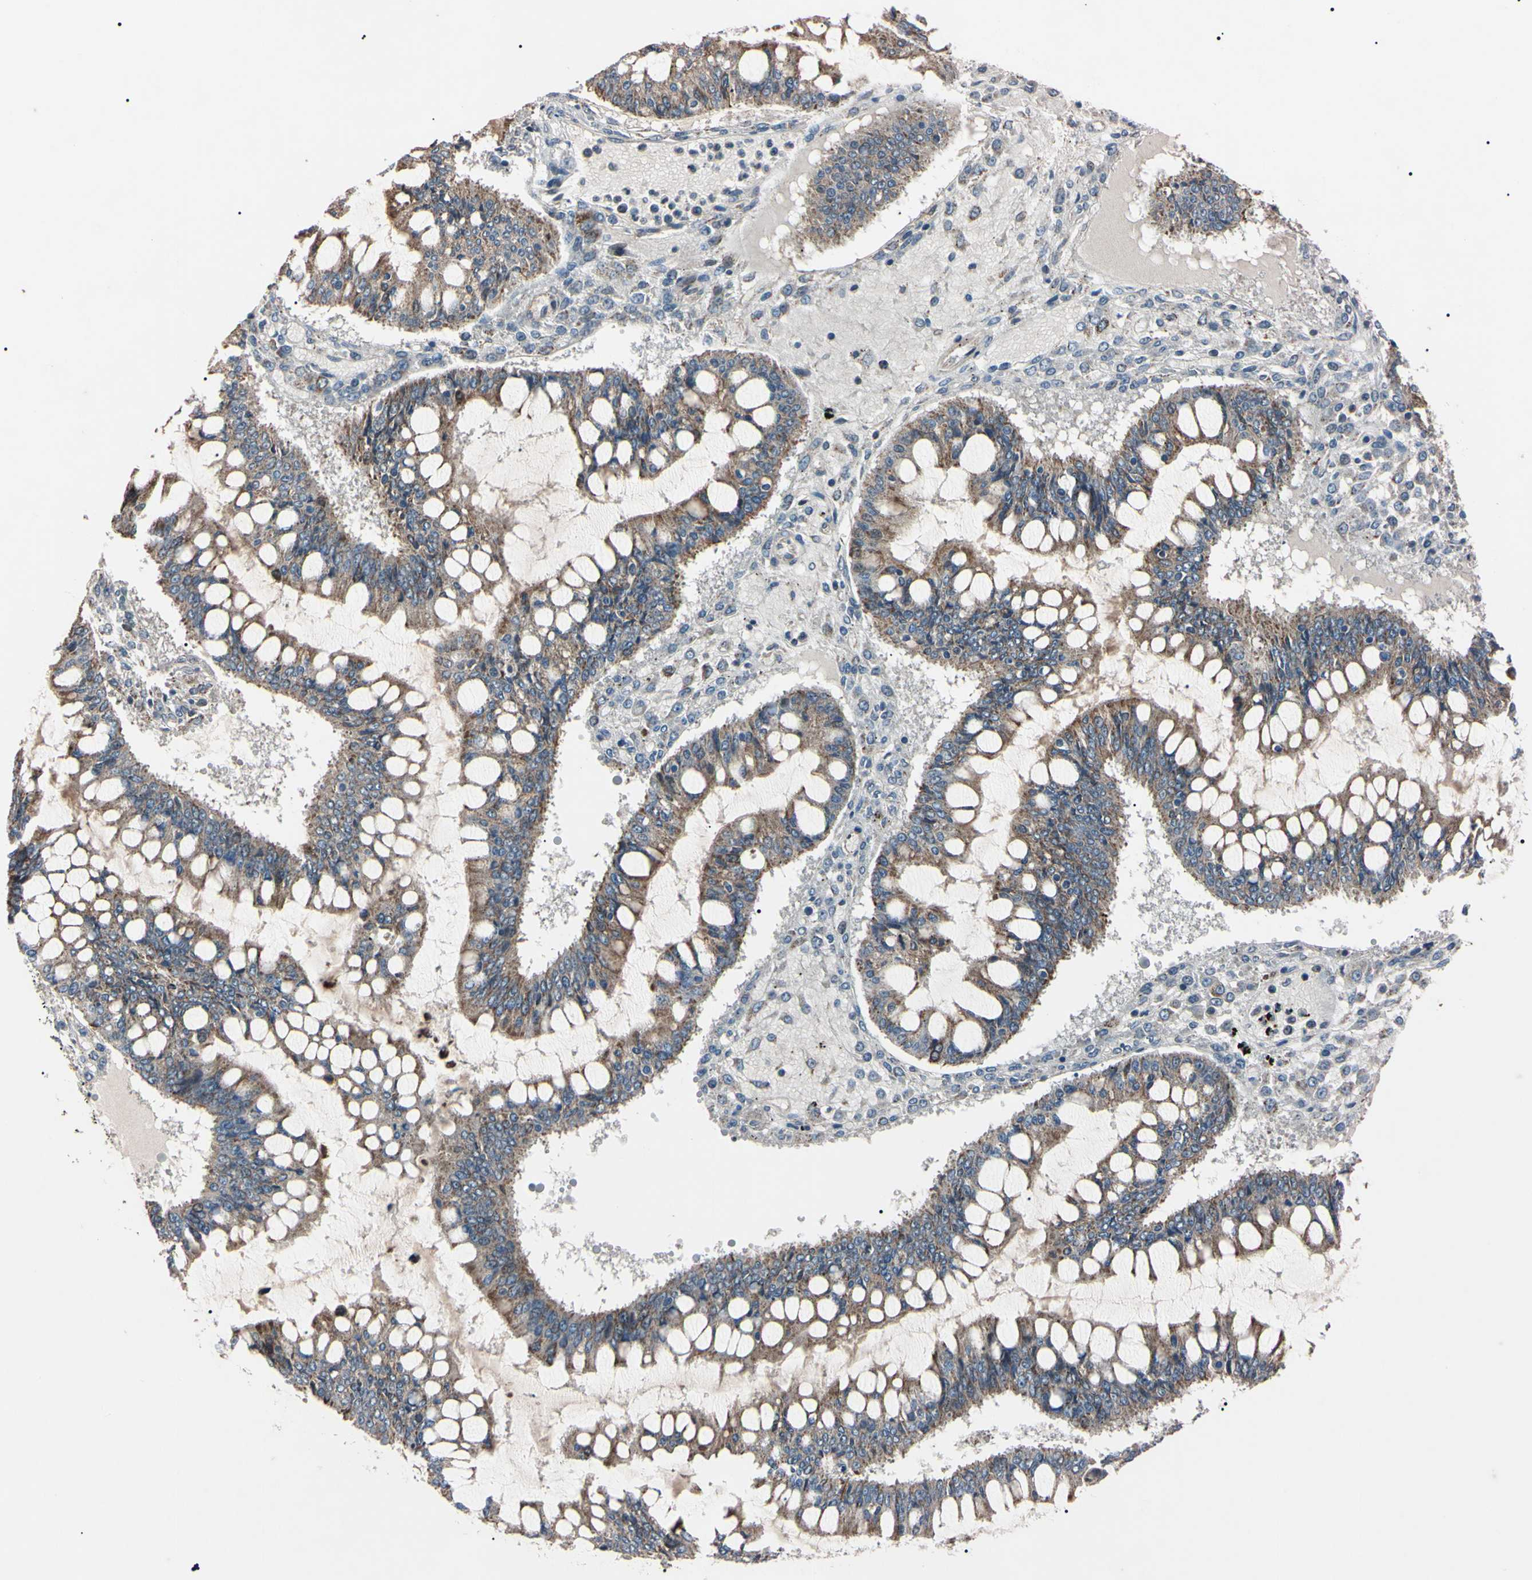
{"staining": {"intensity": "weak", "quantity": "25%-75%", "location": "cytoplasmic/membranous"}, "tissue": "ovarian cancer", "cell_type": "Tumor cells", "image_type": "cancer", "snomed": [{"axis": "morphology", "description": "Cystadenocarcinoma, mucinous, NOS"}, {"axis": "topography", "description": "Ovary"}], "caption": "Immunohistochemical staining of human ovarian cancer exhibits low levels of weak cytoplasmic/membranous expression in about 25%-75% of tumor cells.", "gene": "TNFRSF1A", "patient": {"sex": "female", "age": 73}}